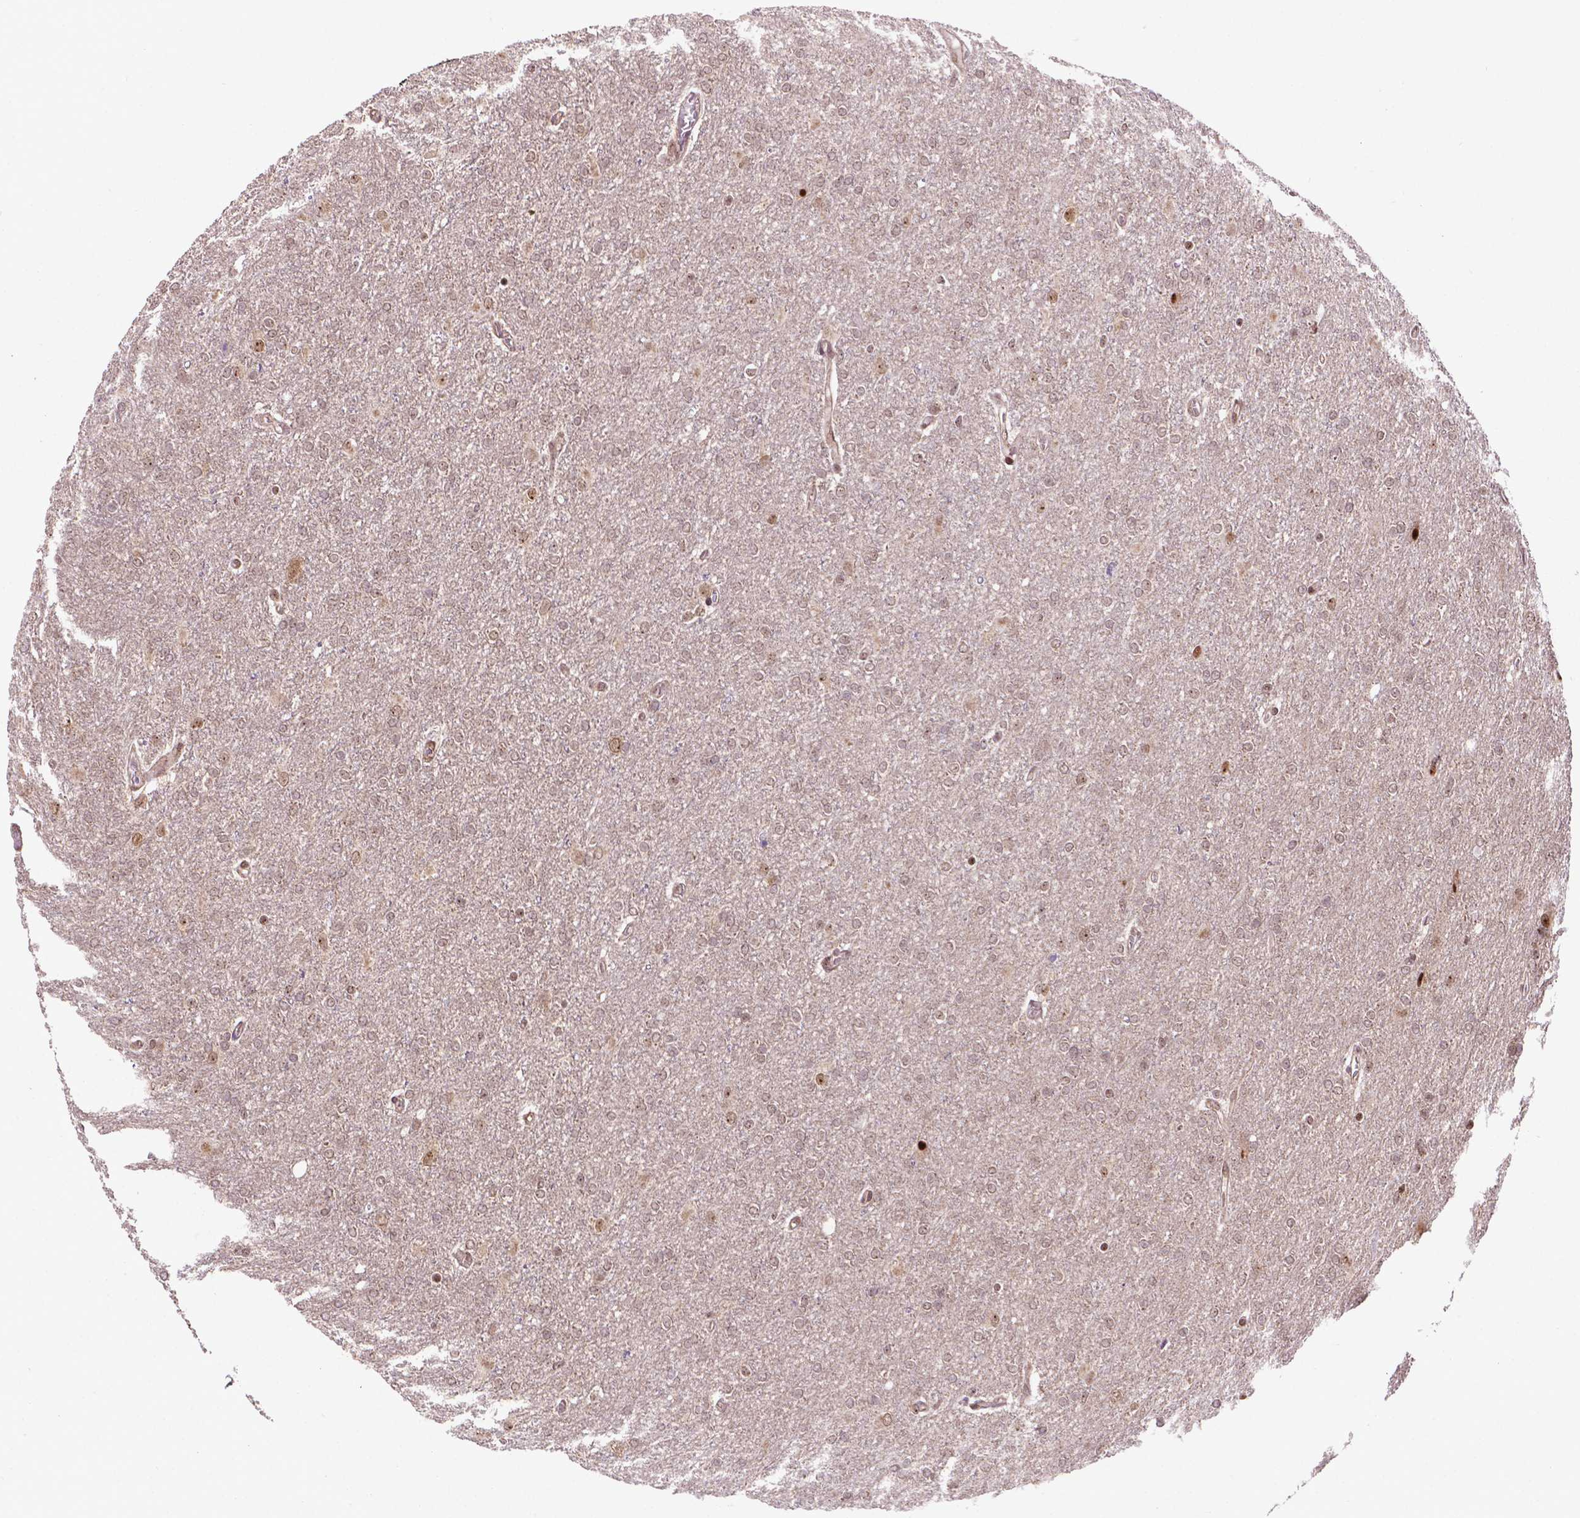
{"staining": {"intensity": "weak", "quantity": "25%-75%", "location": "nuclear"}, "tissue": "glioma", "cell_type": "Tumor cells", "image_type": "cancer", "snomed": [{"axis": "morphology", "description": "Glioma, malignant, High grade"}, {"axis": "topography", "description": "Cerebral cortex"}], "caption": "An image showing weak nuclear positivity in approximately 25%-75% of tumor cells in glioma, as visualized by brown immunohistochemical staining.", "gene": "CSNK2A1", "patient": {"sex": "male", "age": 70}}